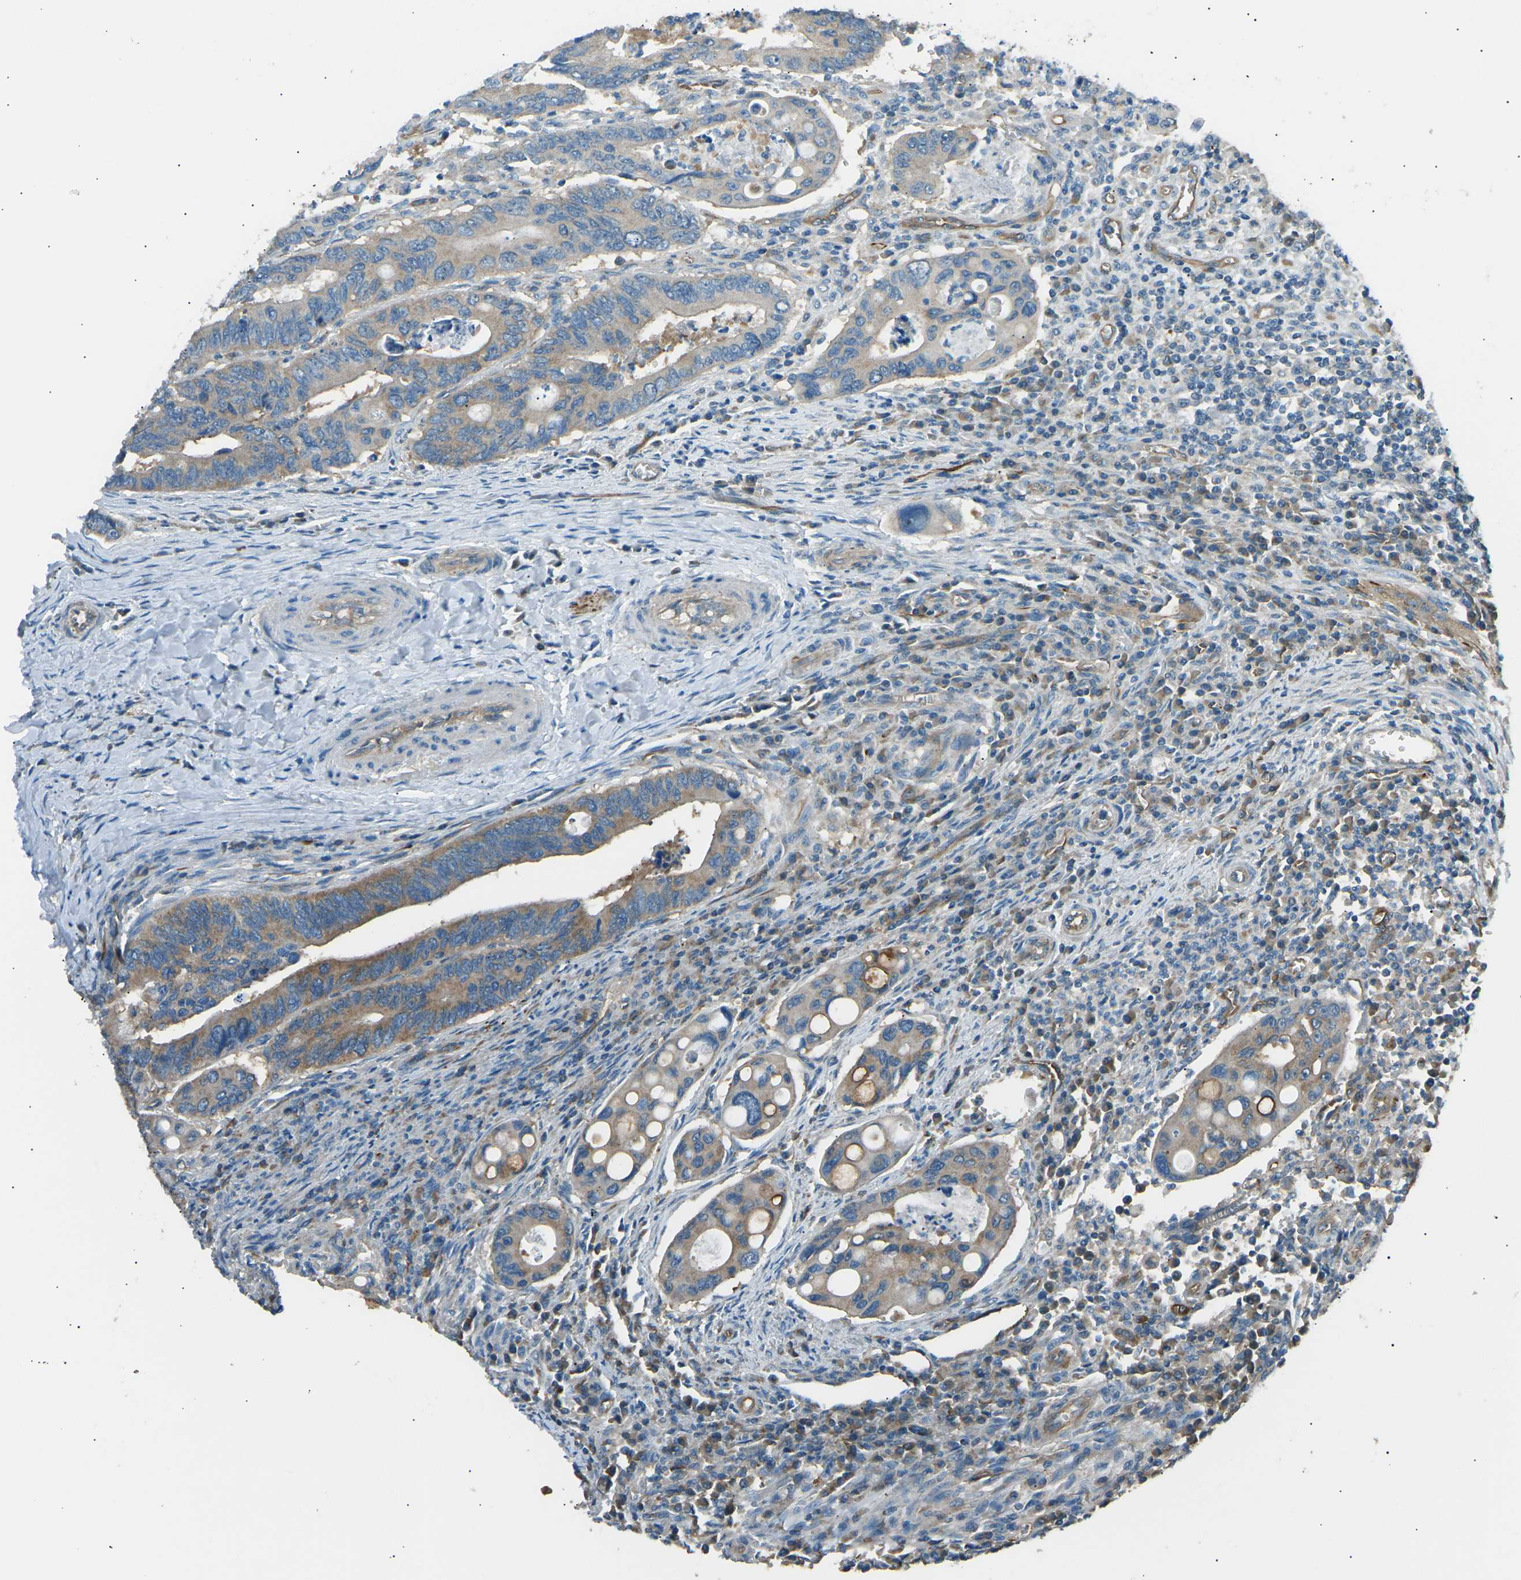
{"staining": {"intensity": "moderate", "quantity": ">75%", "location": "cytoplasmic/membranous"}, "tissue": "colorectal cancer", "cell_type": "Tumor cells", "image_type": "cancer", "snomed": [{"axis": "morphology", "description": "Inflammation, NOS"}, {"axis": "morphology", "description": "Adenocarcinoma, NOS"}, {"axis": "topography", "description": "Colon"}], "caption": "Immunohistochemical staining of human colorectal cancer demonstrates moderate cytoplasmic/membranous protein expression in about >75% of tumor cells. The staining is performed using DAB (3,3'-diaminobenzidine) brown chromogen to label protein expression. The nuclei are counter-stained blue using hematoxylin.", "gene": "SLK", "patient": {"sex": "male", "age": 72}}